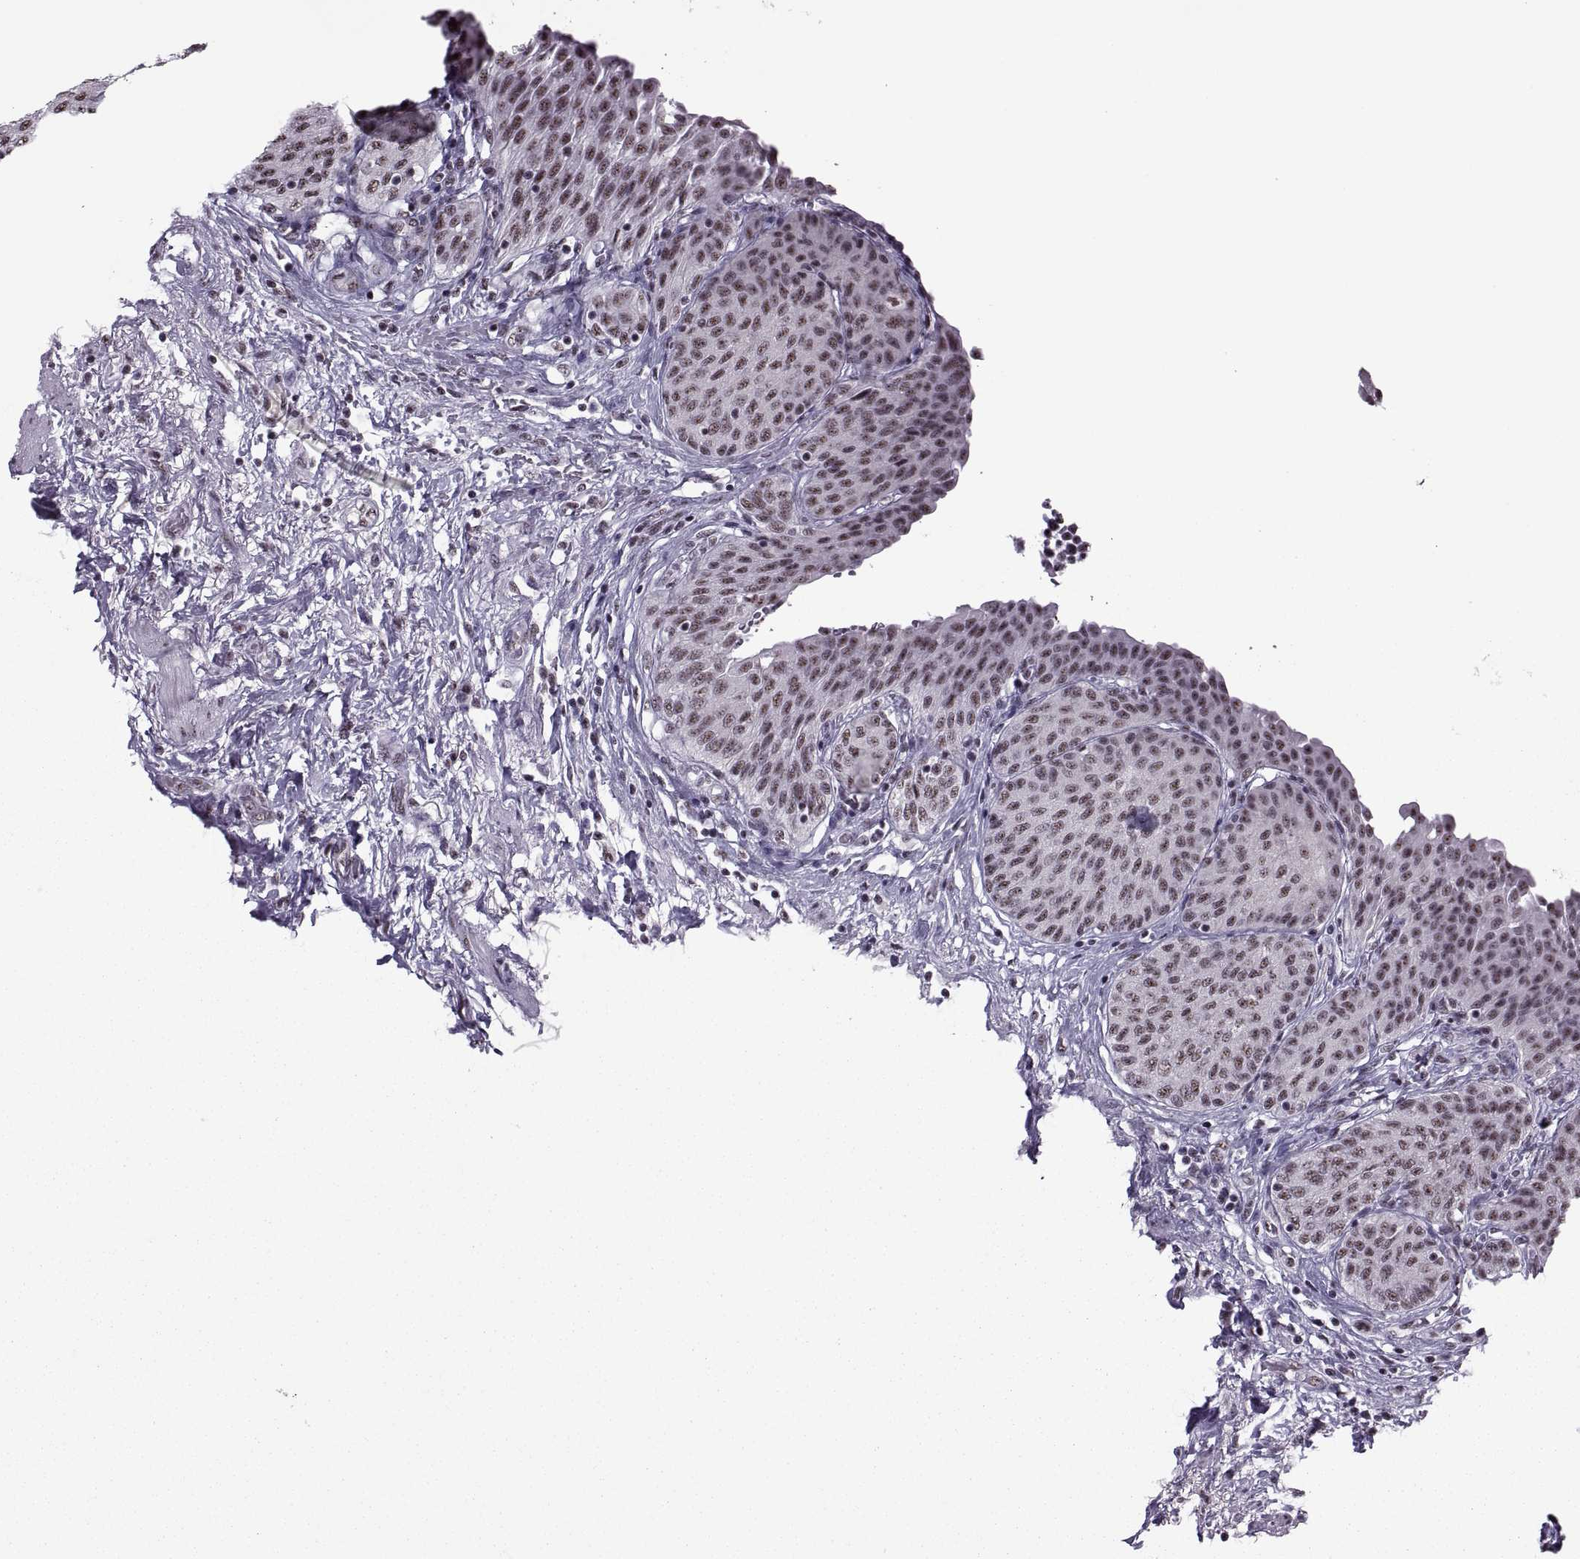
{"staining": {"intensity": "weak", "quantity": "25%-75%", "location": "nuclear"}, "tissue": "urinary bladder", "cell_type": "Urothelial cells", "image_type": "normal", "snomed": [{"axis": "morphology", "description": "Normal tissue, NOS"}, {"axis": "morphology", "description": "Metaplasia, NOS"}, {"axis": "topography", "description": "Urinary bladder"}], "caption": "Normal urinary bladder displays weak nuclear expression in approximately 25%-75% of urothelial cells (DAB IHC with brightfield microscopy, high magnification)..", "gene": "MAGEA4", "patient": {"sex": "male", "age": 68}}